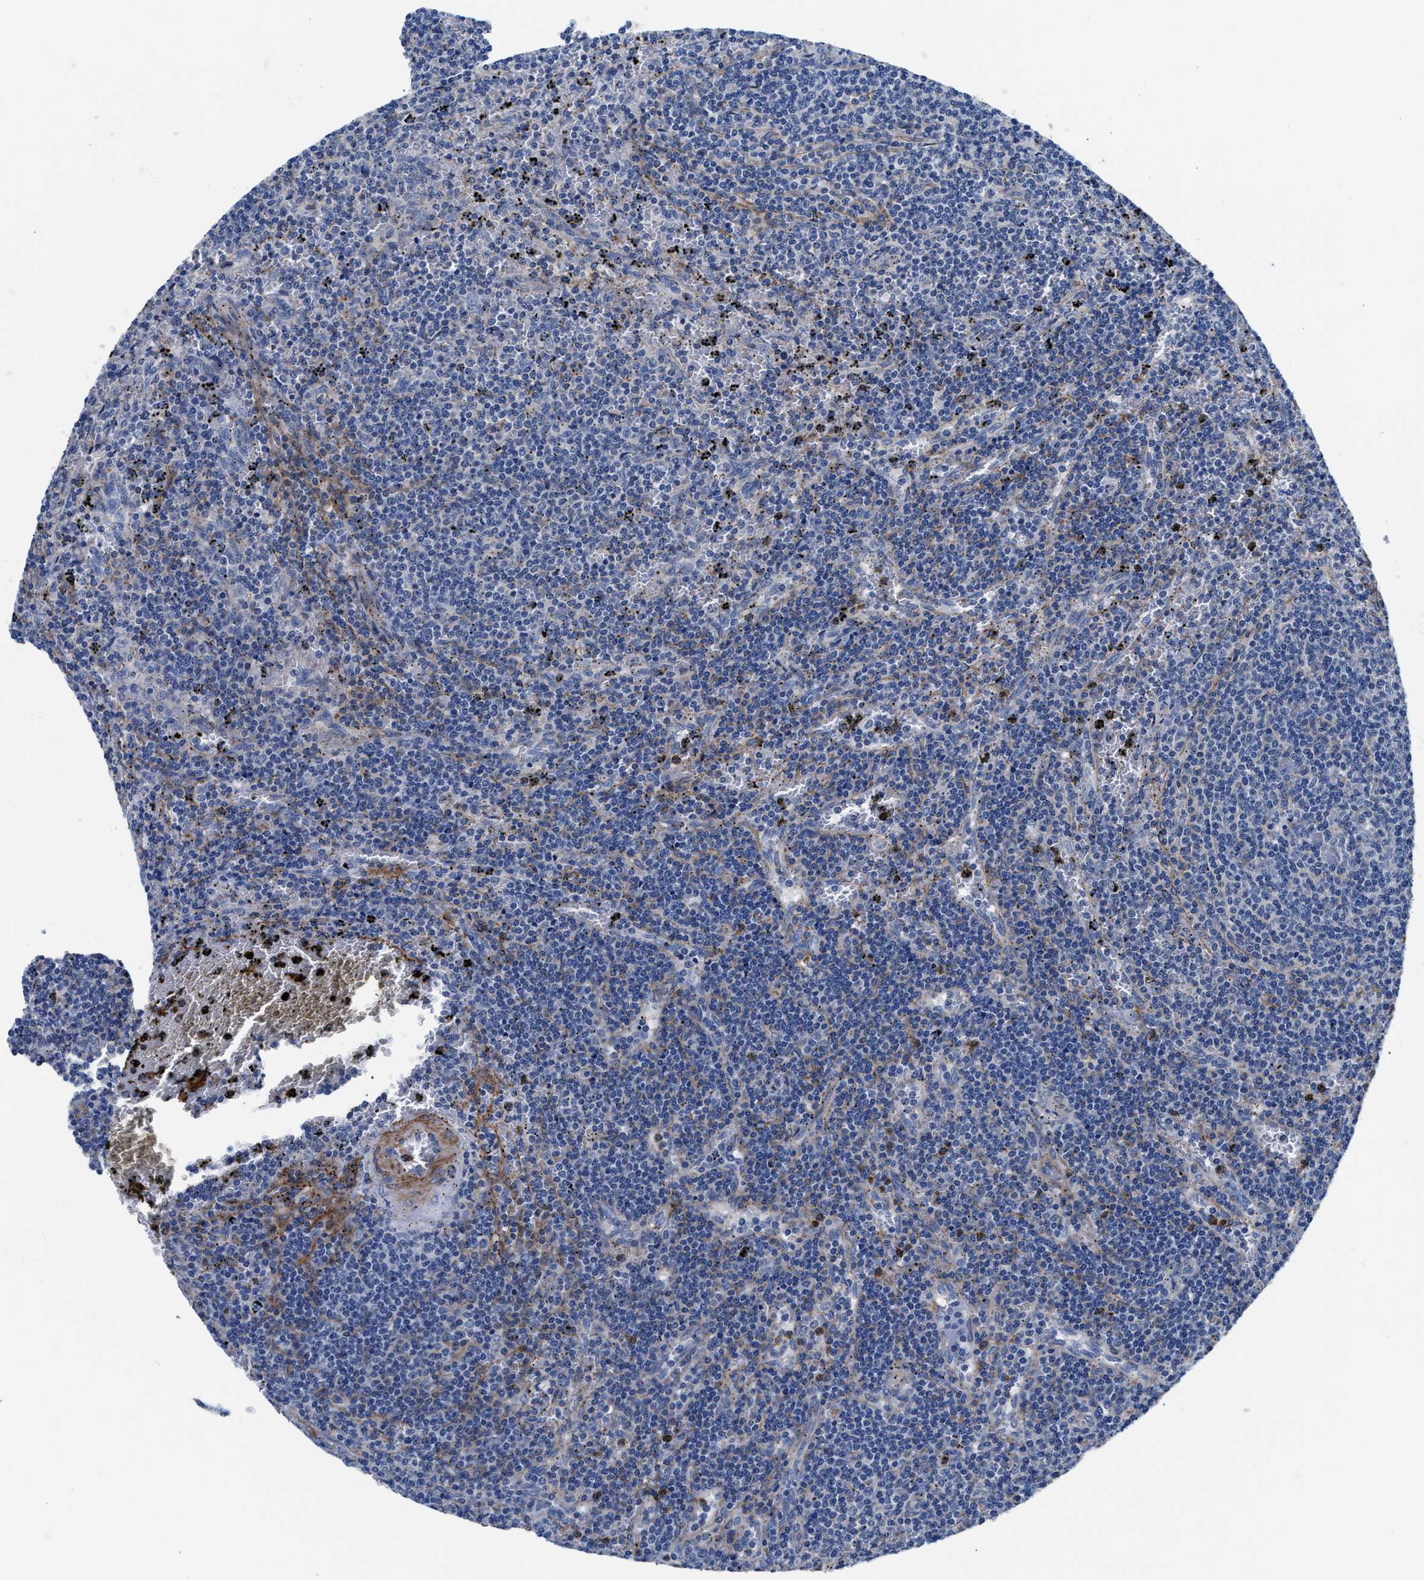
{"staining": {"intensity": "negative", "quantity": "none", "location": "none"}, "tissue": "lymphoma", "cell_type": "Tumor cells", "image_type": "cancer", "snomed": [{"axis": "morphology", "description": "Malignant lymphoma, non-Hodgkin's type, Low grade"}, {"axis": "topography", "description": "Spleen"}], "caption": "Tumor cells are negative for protein expression in human low-grade malignant lymphoma, non-Hodgkin's type. (Stains: DAB immunohistochemistry (IHC) with hematoxylin counter stain, Microscopy: brightfield microscopy at high magnification).", "gene": "PARG", "patient": {"sex": "female", "age": 50}}